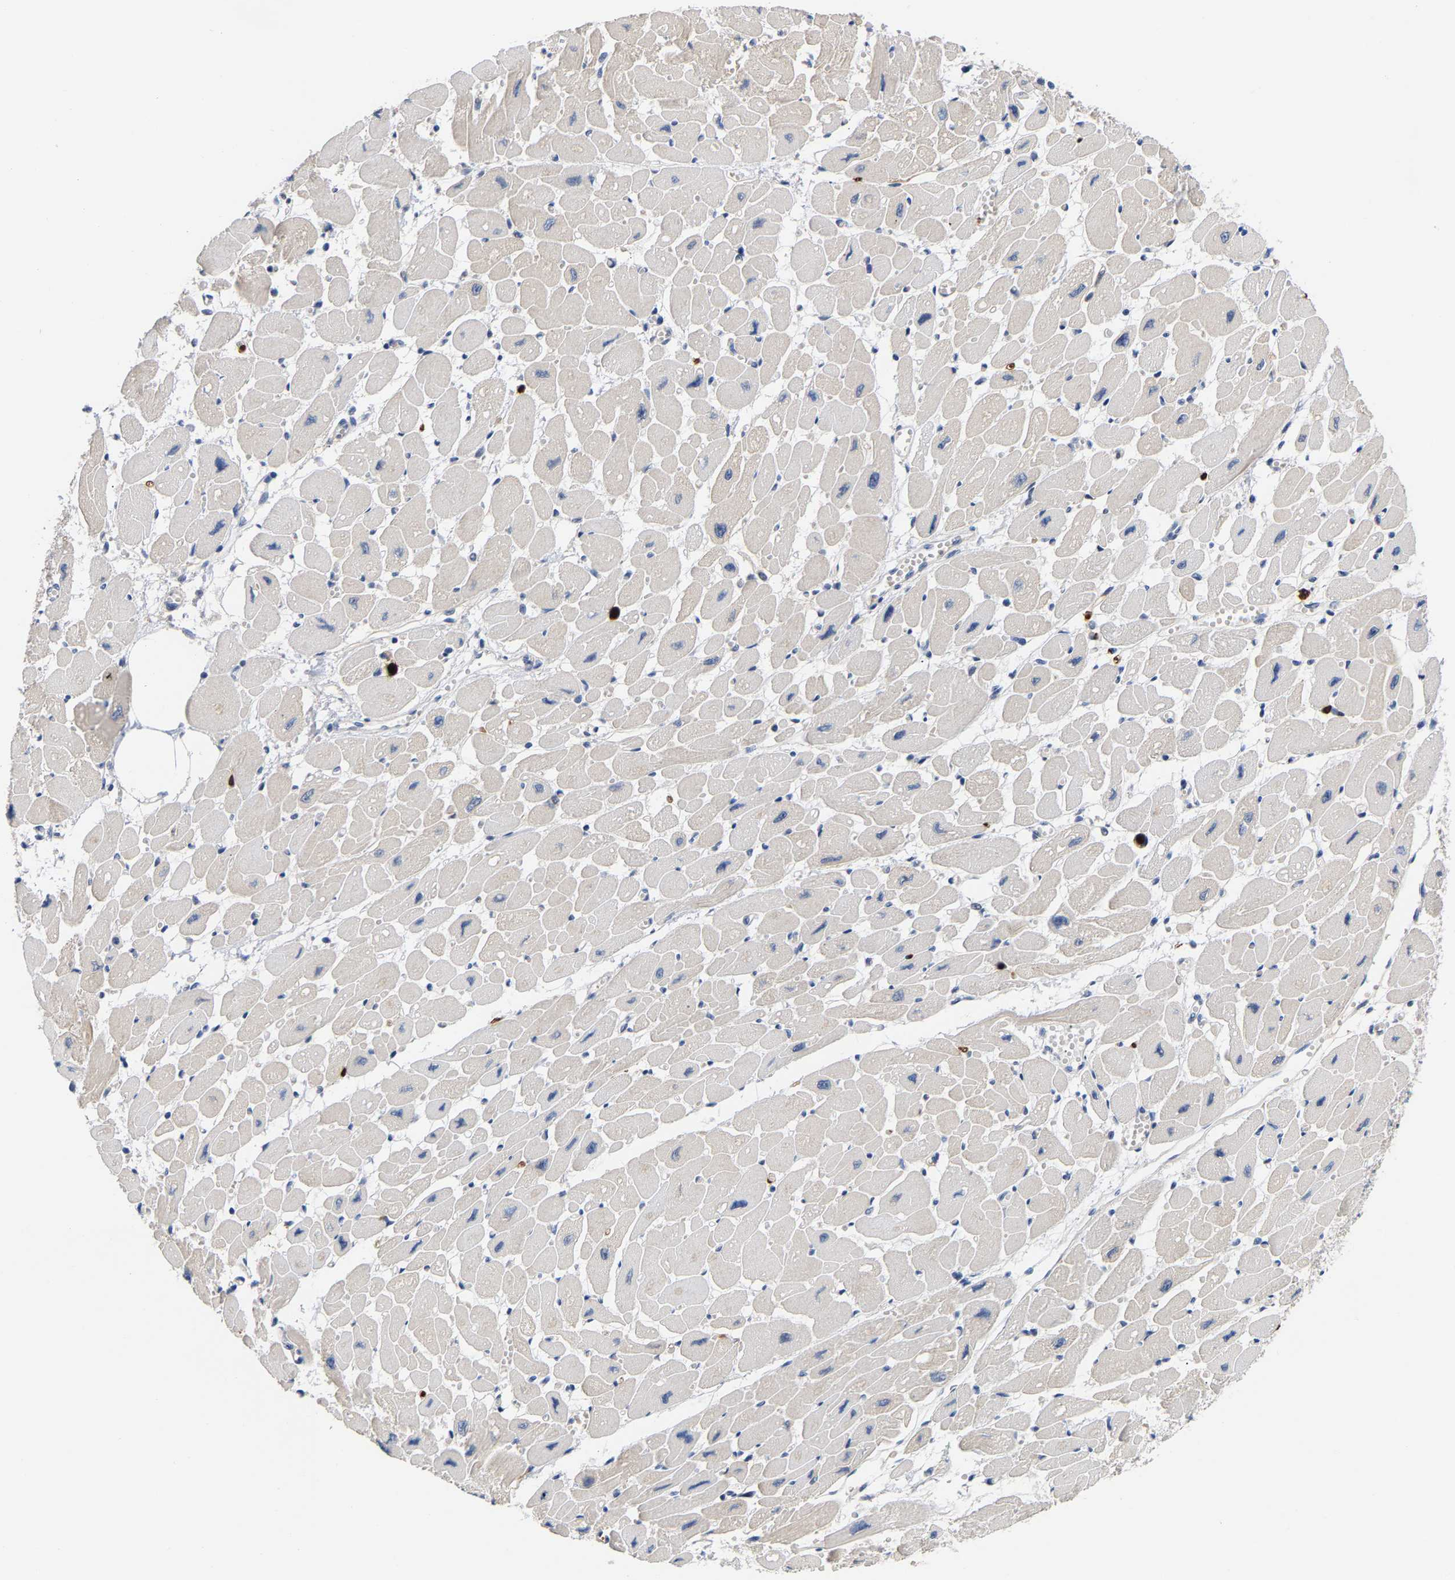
{"staining": {"intensity": "weak", "quantity": "<25%", "location": "cytoplasmic/membranous"}, "tissue": "heart muscle", "cell_type": "Cardiomyocytes", "image_type": "normal", "snomed": [{"axis": "morphology", "description": "Normal tissue, NOS"}, {"axis": "topography", "description": "Heart"}], "caption": "Immunohistochemistry (IHC) of normal heart muscle exhibits no staining in cardiomyocytes. (Brightfield microscopy of DAB (3,3'-diaminobenzidine) immunohistochemistry (IHC) at high magnification).", "gene": "TDRD7", "patient": {"sex": "female", "age": 54}}